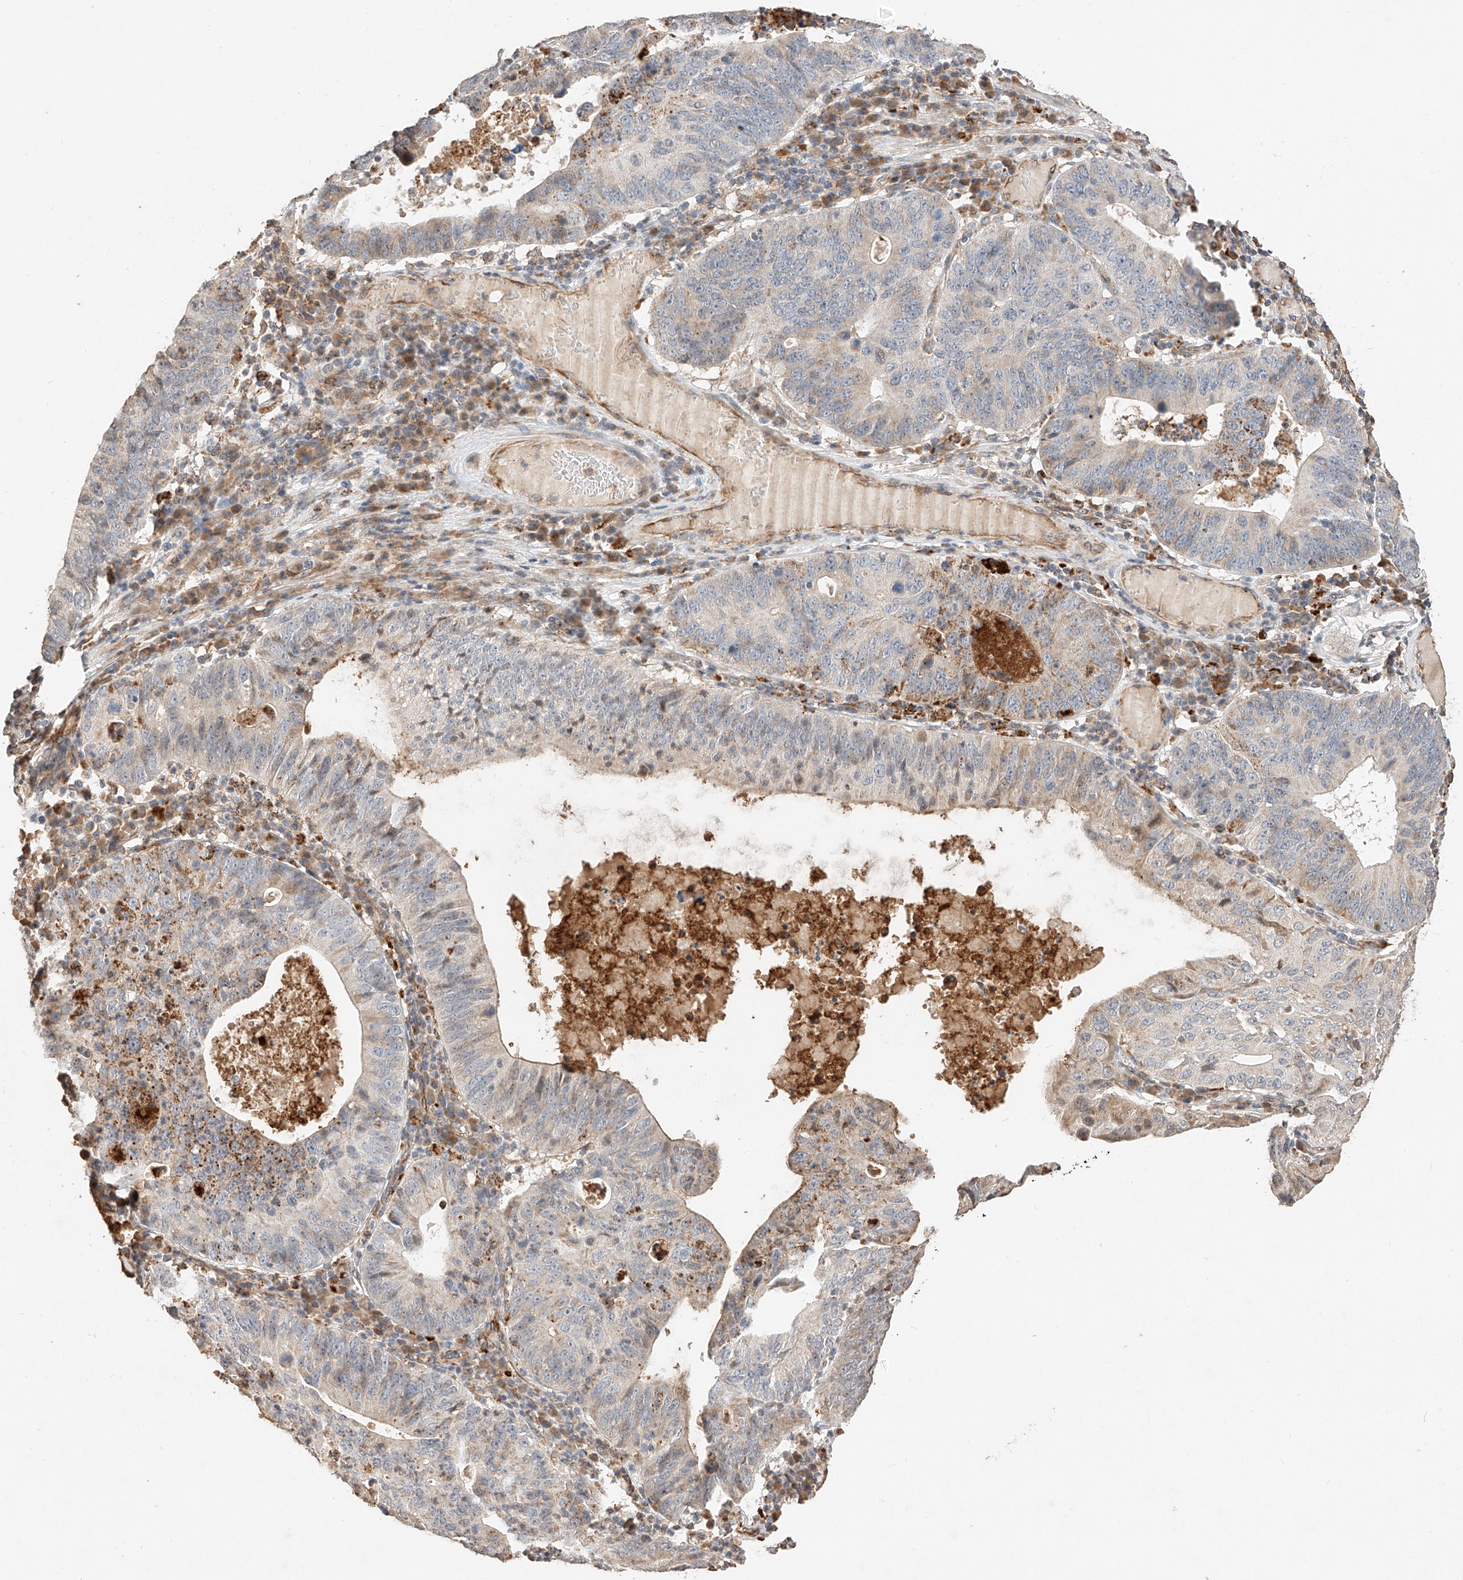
{"staining": {"intensity": "weak", "quantity": "<25%", "location": "cytoplasmic/membranous"}, "tissue": "stomach cancer", "cell_type": "Tumor cells", "image_type": "cancer", "snomed": [{"axis": "morphology", "description": "Adenocarcinoma, NOS"}, {"axis": "topography", "description": "Stomach"}], "caption": "Tumor cells show no significant expression in stomach cancer (adenocarcinoma).", "gene": "SUSD6", "patient": {"sex": "male", "age": 59}}